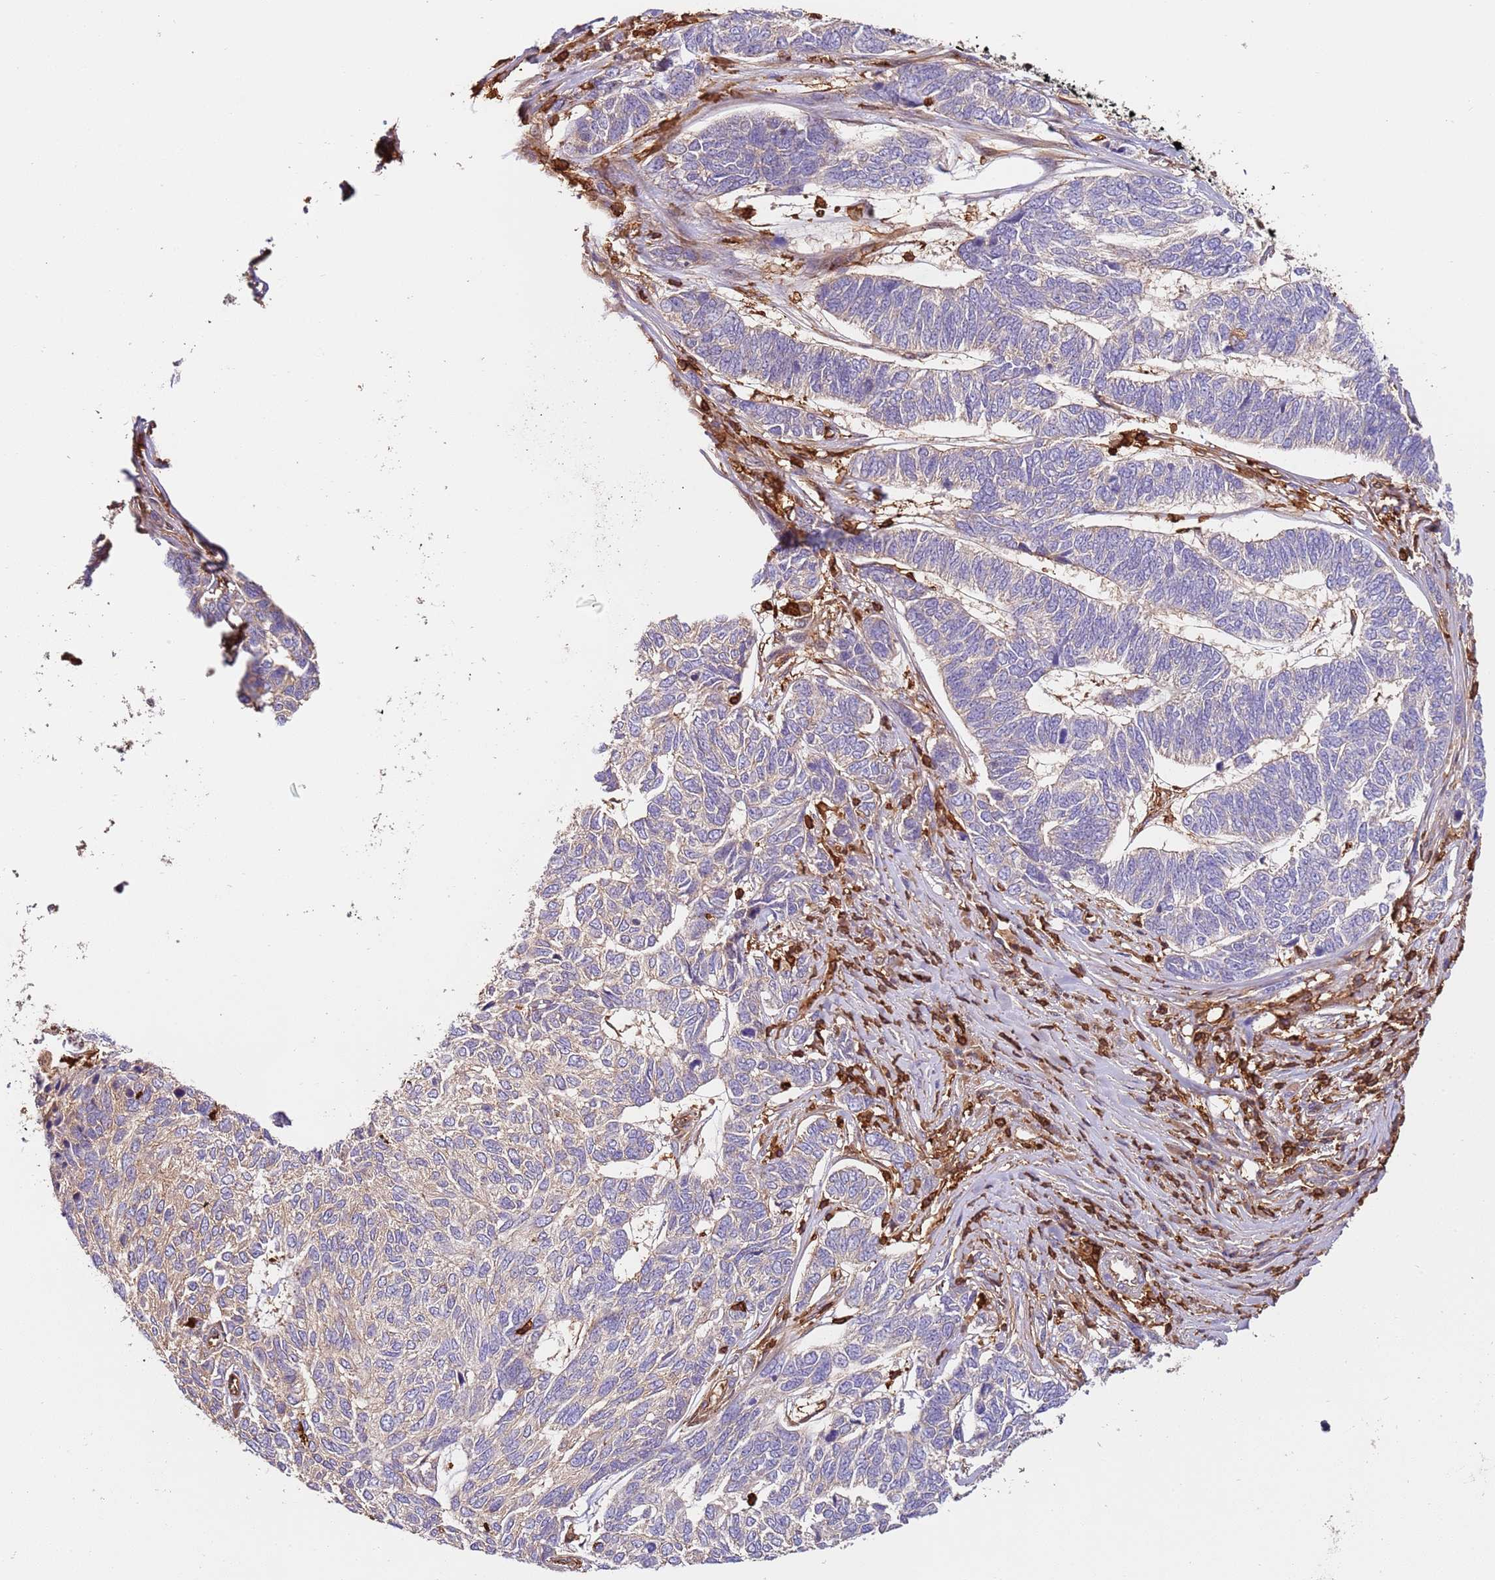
{"staining": {"intensity": "negative", "quantity": "none", "location": "none"}, "tissue": "skin cancer", "cell_type": "Tumor cells", "image_type": "cancer", "snomed": [{"axis": "morphology", "description": "Basal cell carcinoma"}, {"axis": "topography", "description": "Skin"}], "caption": "Immunohistochemical staining of skin cancer demonstrates no significant staining in tumor cells.", "gene": "OR6P1", "patient": {"sex": "female", "age": 65}}